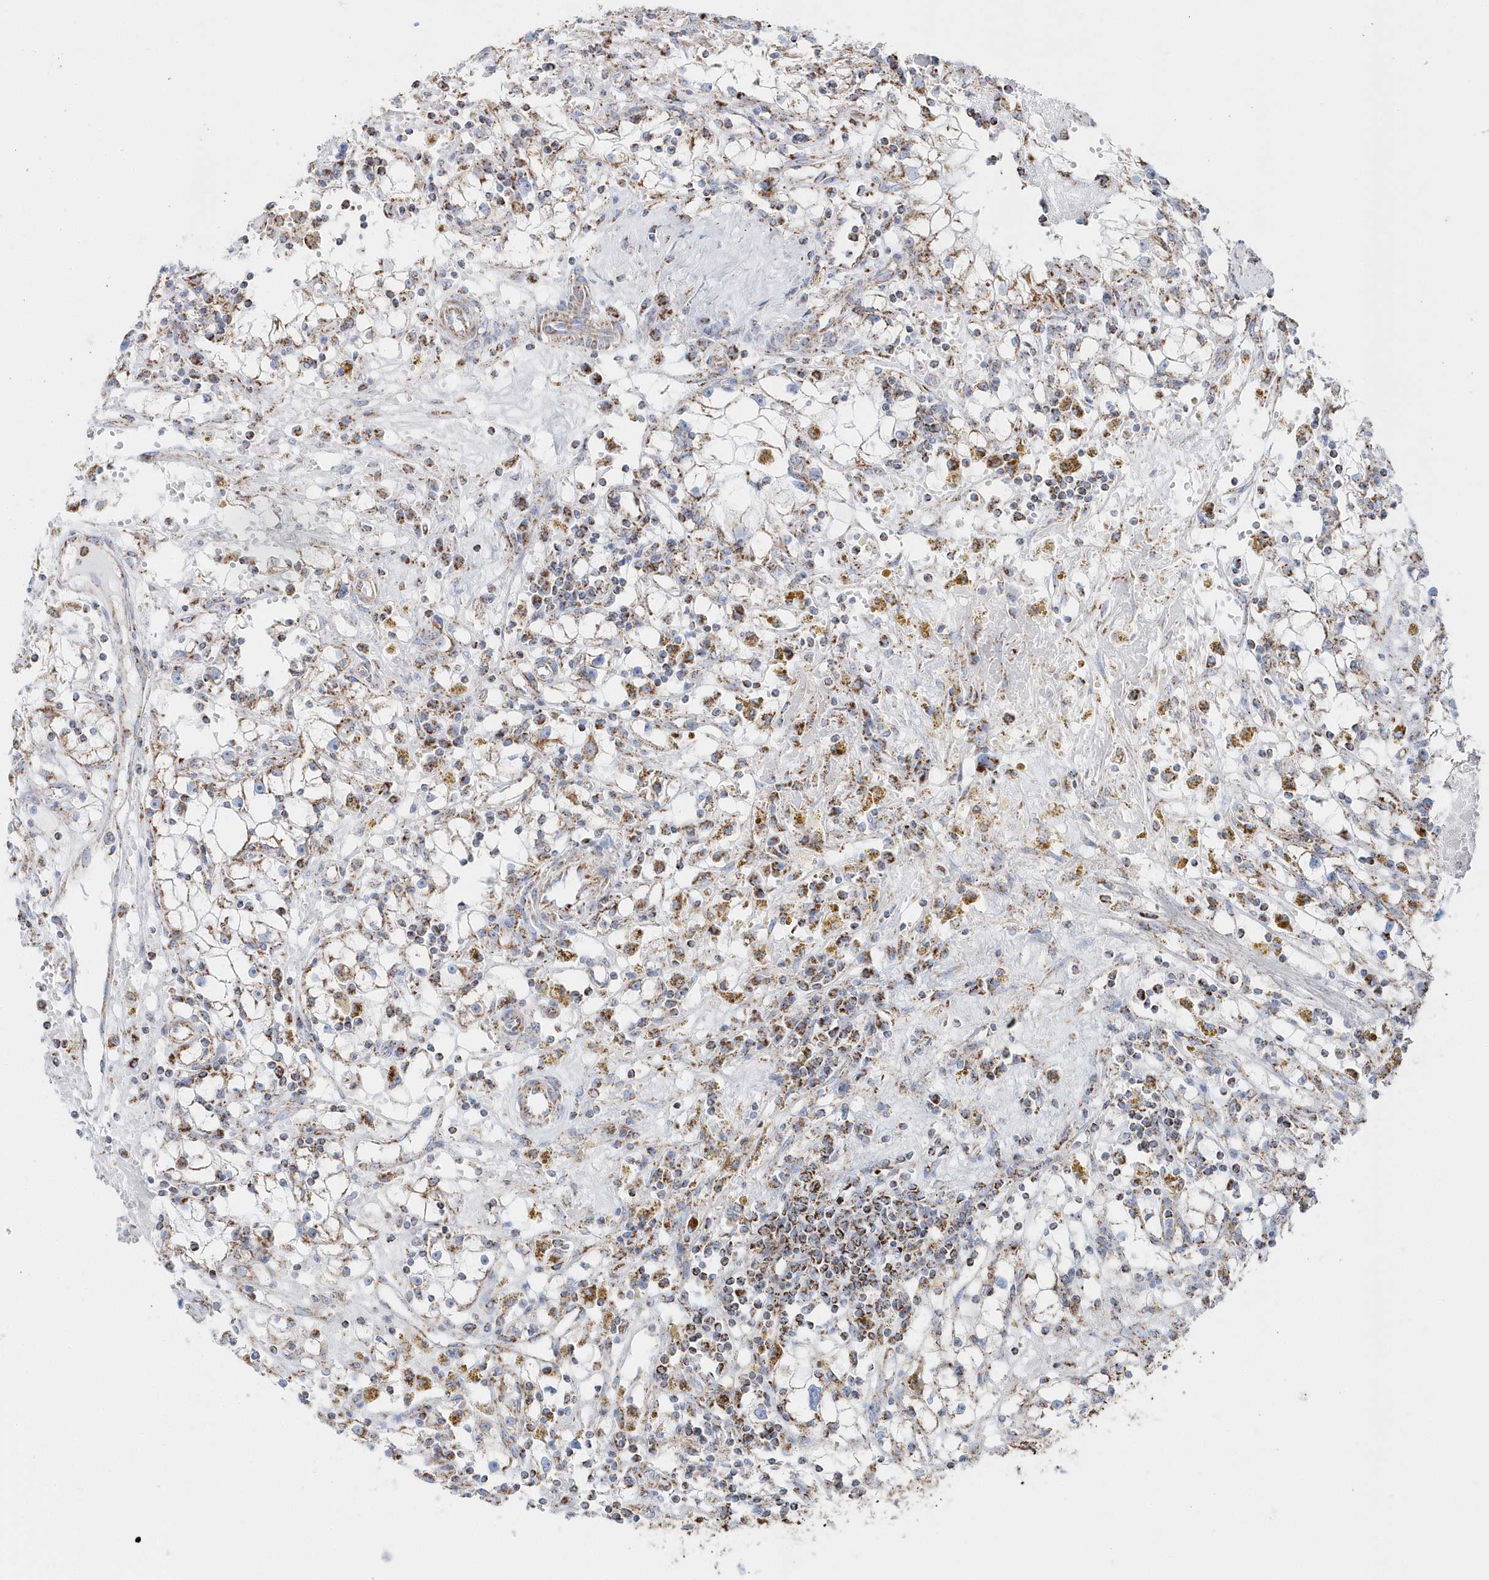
{"staining": {"intensity": "weak", "quantity": "25%-75%", "location": "cytoplasmic/membranous"}, "tissue": "renal cancer", "cell_type": "Tumor cells", "image_type": "cancer", "snomed": [{"axis": "morphology", "description": "Adenocarcinoma, NOS"}, {"axis": "topography", "description": "Kidney"}], "caption": "This is a histology image of IHC staining of renal adenocarcinoma, which shows weak expression in the cytoplasmic/membranous of tumor cells.", "gene": "TMCO6", "patient": {"sex": "male", "age": 56}}